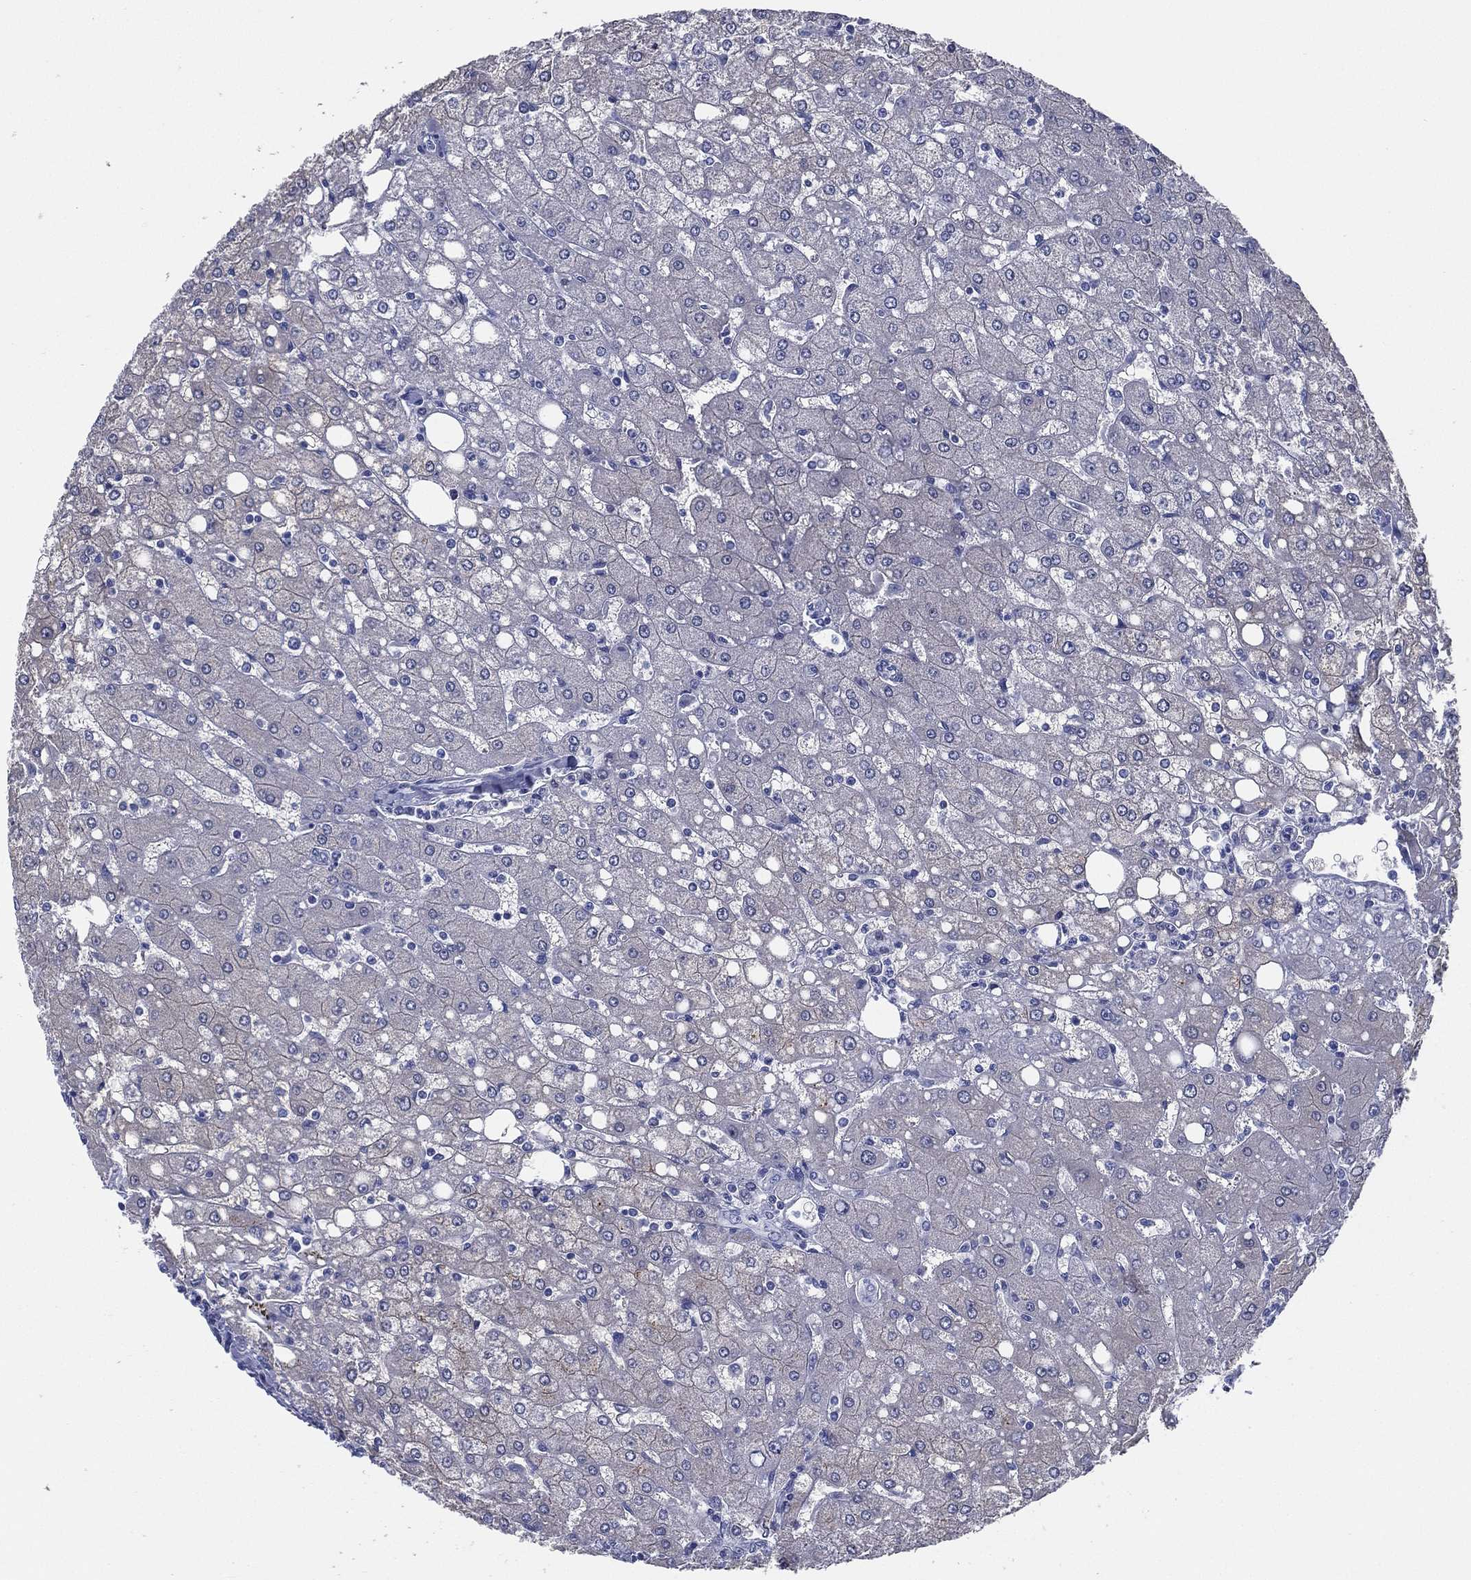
{"staining": {"intensity": "negative", "quantity": "none", "location": "none"}, "tissue": "liver", "cell_type": "Cholangiocytes", "image_type": "normal", "snomed": [{"axis": "morphology", "description": "Normal tissue, NOS"}, {"axis": "topography", "description": "Liver"}], "caption": "Immunohistochemistry micrograph of benign liver: liver stained with DAB (3,3'-diaminobenzidine) shows no significant protein expression in cholangiocytes. (DAB immunohistochemistry with hematoxylin counter stain).", "gene": "TMEM252", "patient": {"sex": "female", "age": 53}}